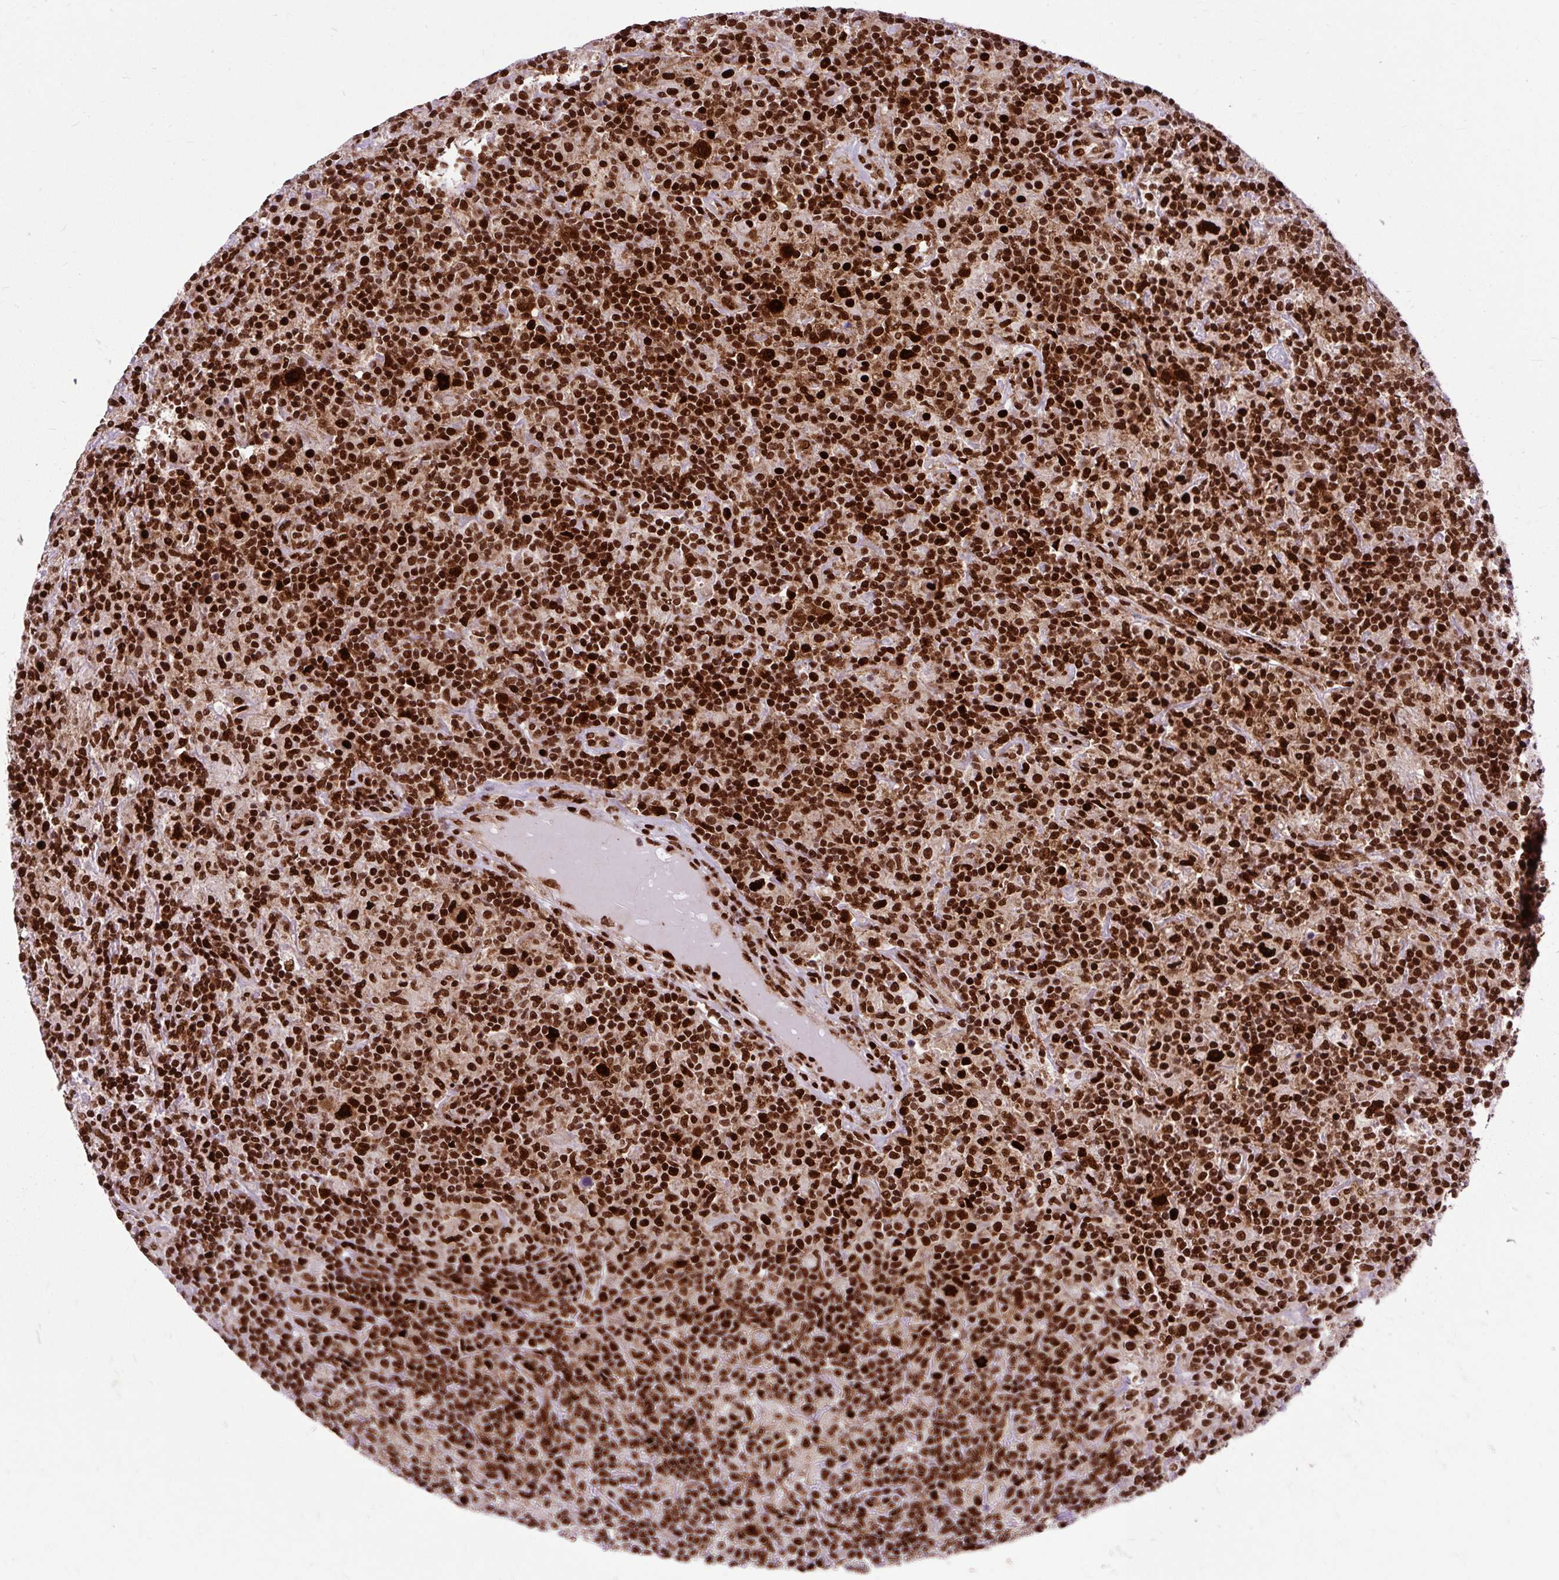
{"staining": {"intensity": "strong", "quantity": ">75%", "location": "nuclear"}, "tissue": "lymphoma", "cell_type": "Tumor cells", "image_type": "cancer", "snomed": [{"axis": "morphology", "description": "Hodgkin's disease, NOS"}, {"axis": "topography", "description": "Lymph node"}], "caption": "A histopathology image of human lymphoma stained for a protein demonstrates strong nuclear brown staining in tumor cells.", "gene": "FUS", "patient": {"sex": "male", "age": 70}}